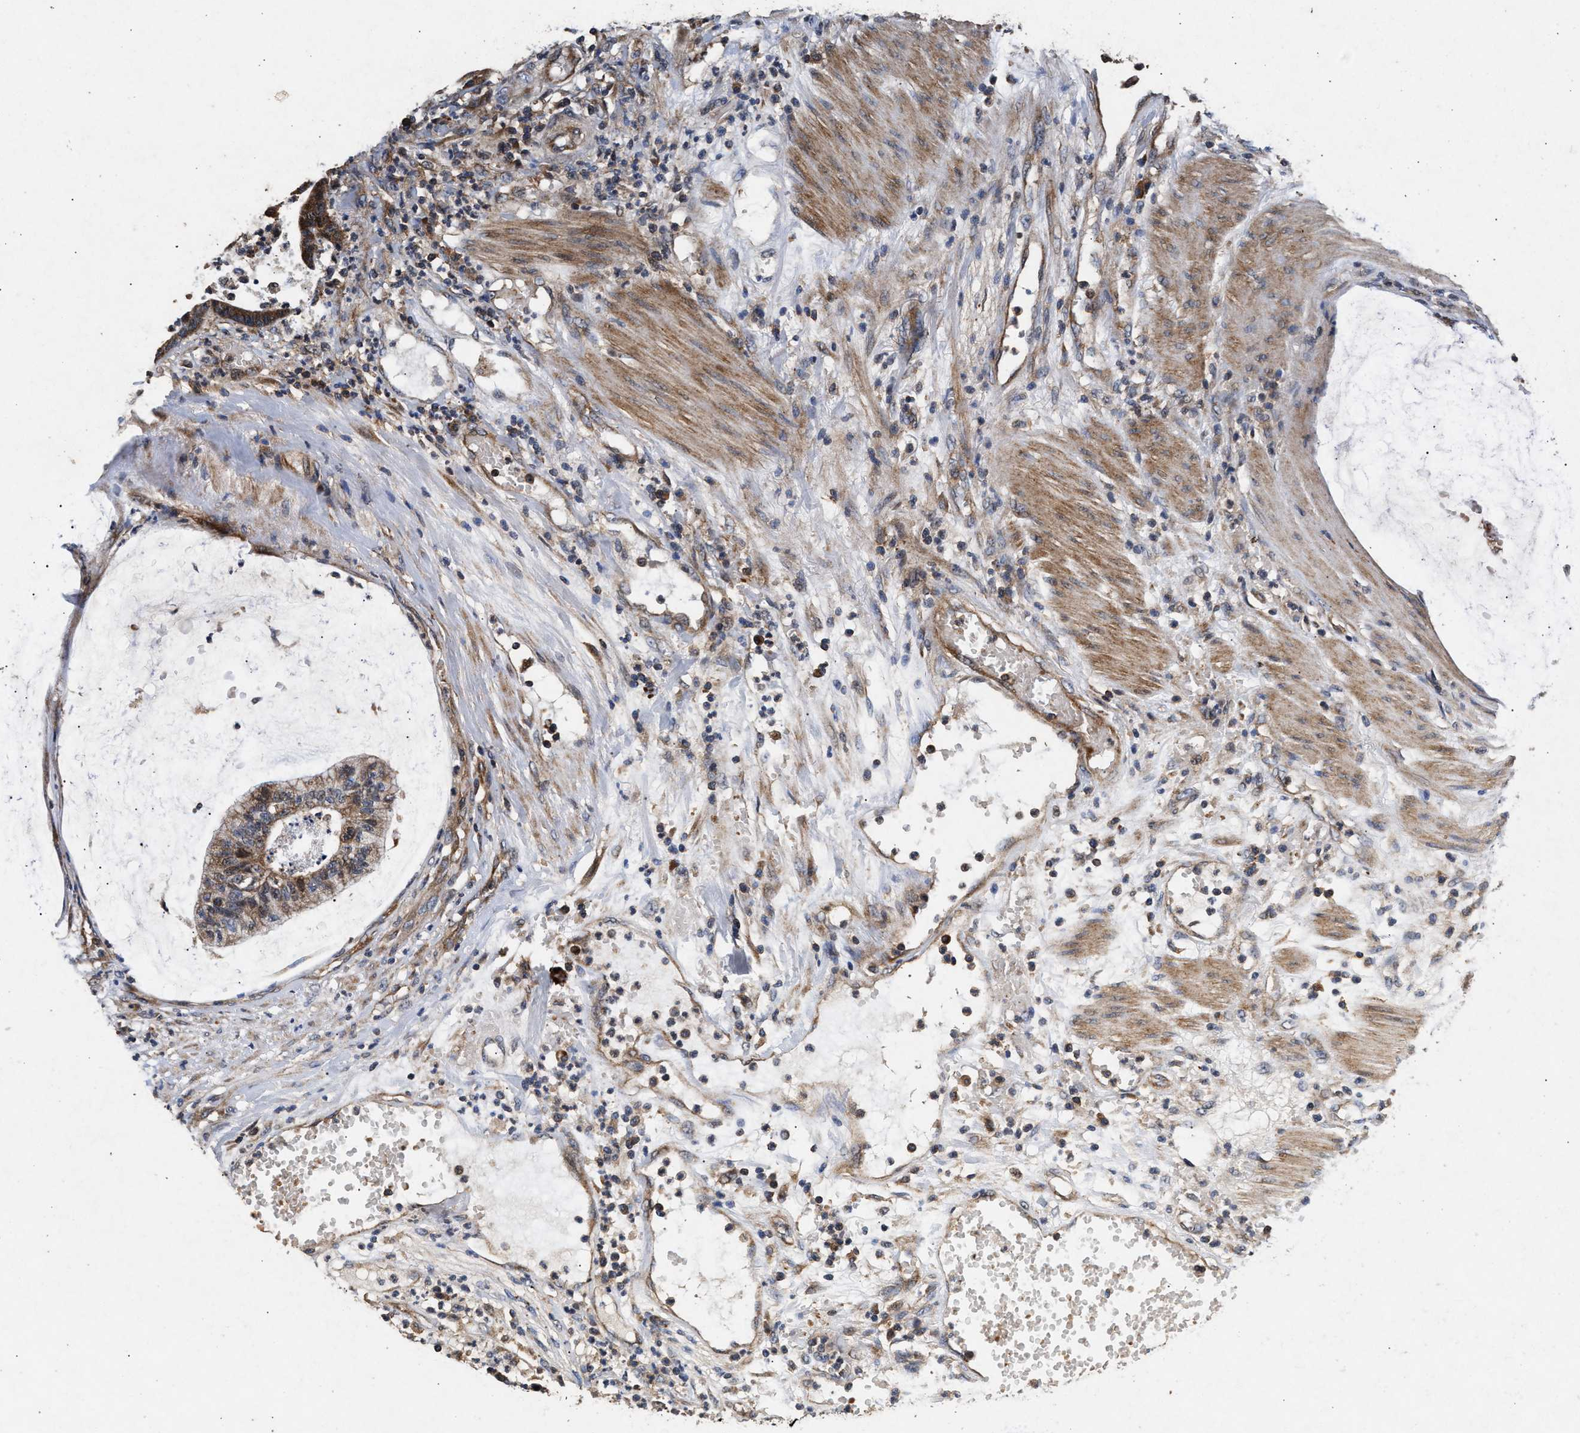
{"staining": {"intensity": "moderate", "quantity": ">75%", "location": "cytoplasmic/membranous"}, "tissue": "colorectal cancer", "cell_type": "Tumor cells", "image_type": "cancer", "snomed": [{"axis": "morphology", "description": "Adenocarcinoma, NOS"}, {"axis": "topography", "description": "Colon"}], "caption": "Tumor cells display medium levels of moderate cytoplasmic/membranous positivity in about >75% of cells in adenocarcinoma (colorectal). (DAB = brown stain, brightfield microscopy at high magnification).", "gene": "NFKB2", "patient": {"sex": "female", "age": 84}}